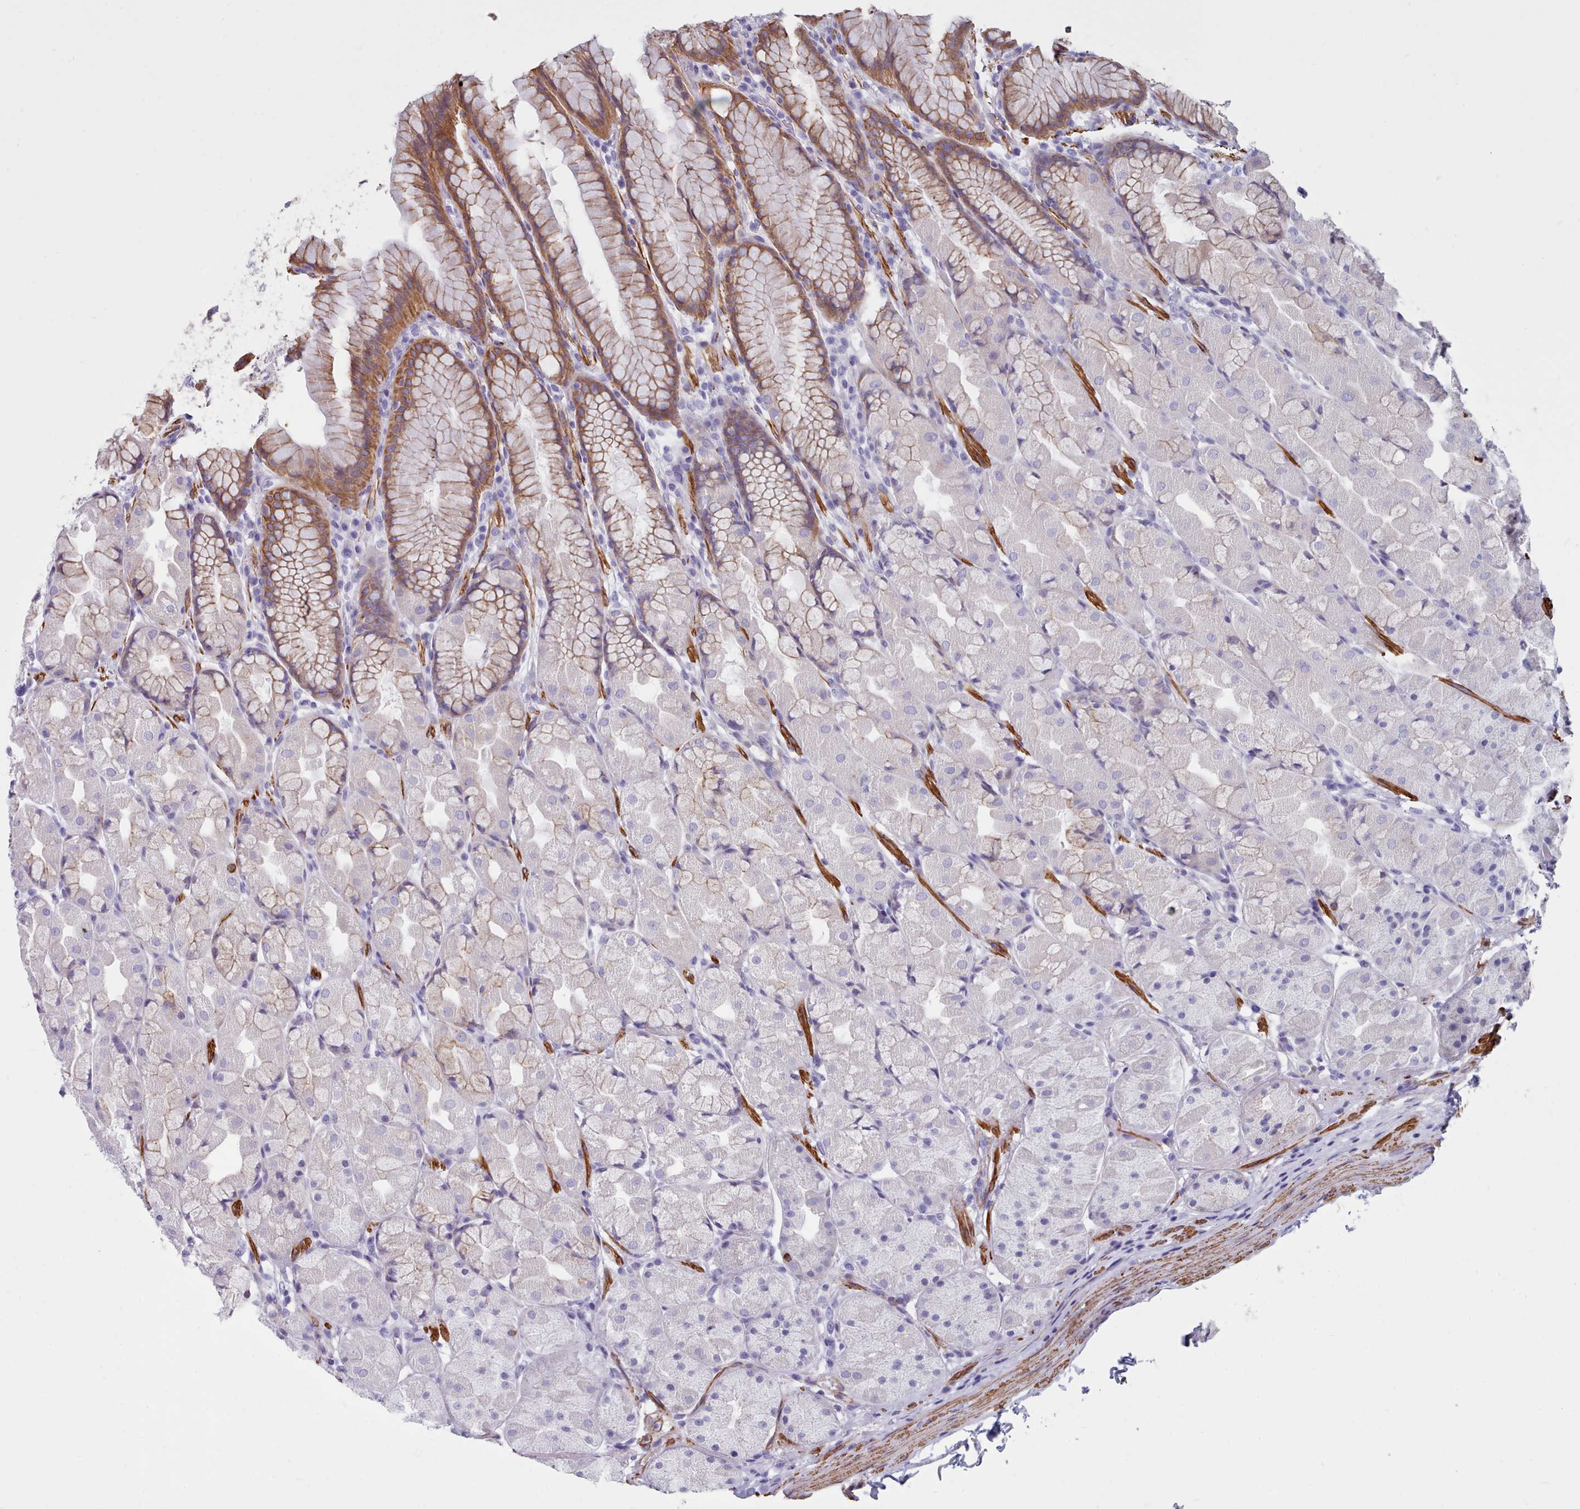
{"staining": {"intensity": "moderate", "quantity": "<25%", "location": "cytoplasmic/membranous"}, "tissue": "stomach", "cell_type": "Glandular cells", "image_type": "normal", "snomed": [{"axis": "morphology", "description": "Normal tissue, NOS"}, {"axis": "topography", "description": "Stomach"}], "caption": "Glandular cells display low levels of moderate cytoplasmic/membranous staining in approximately <25% of cells in benign stomach.", "gene": "FPGS", "patient": {"sex": "male", "age": 57}}